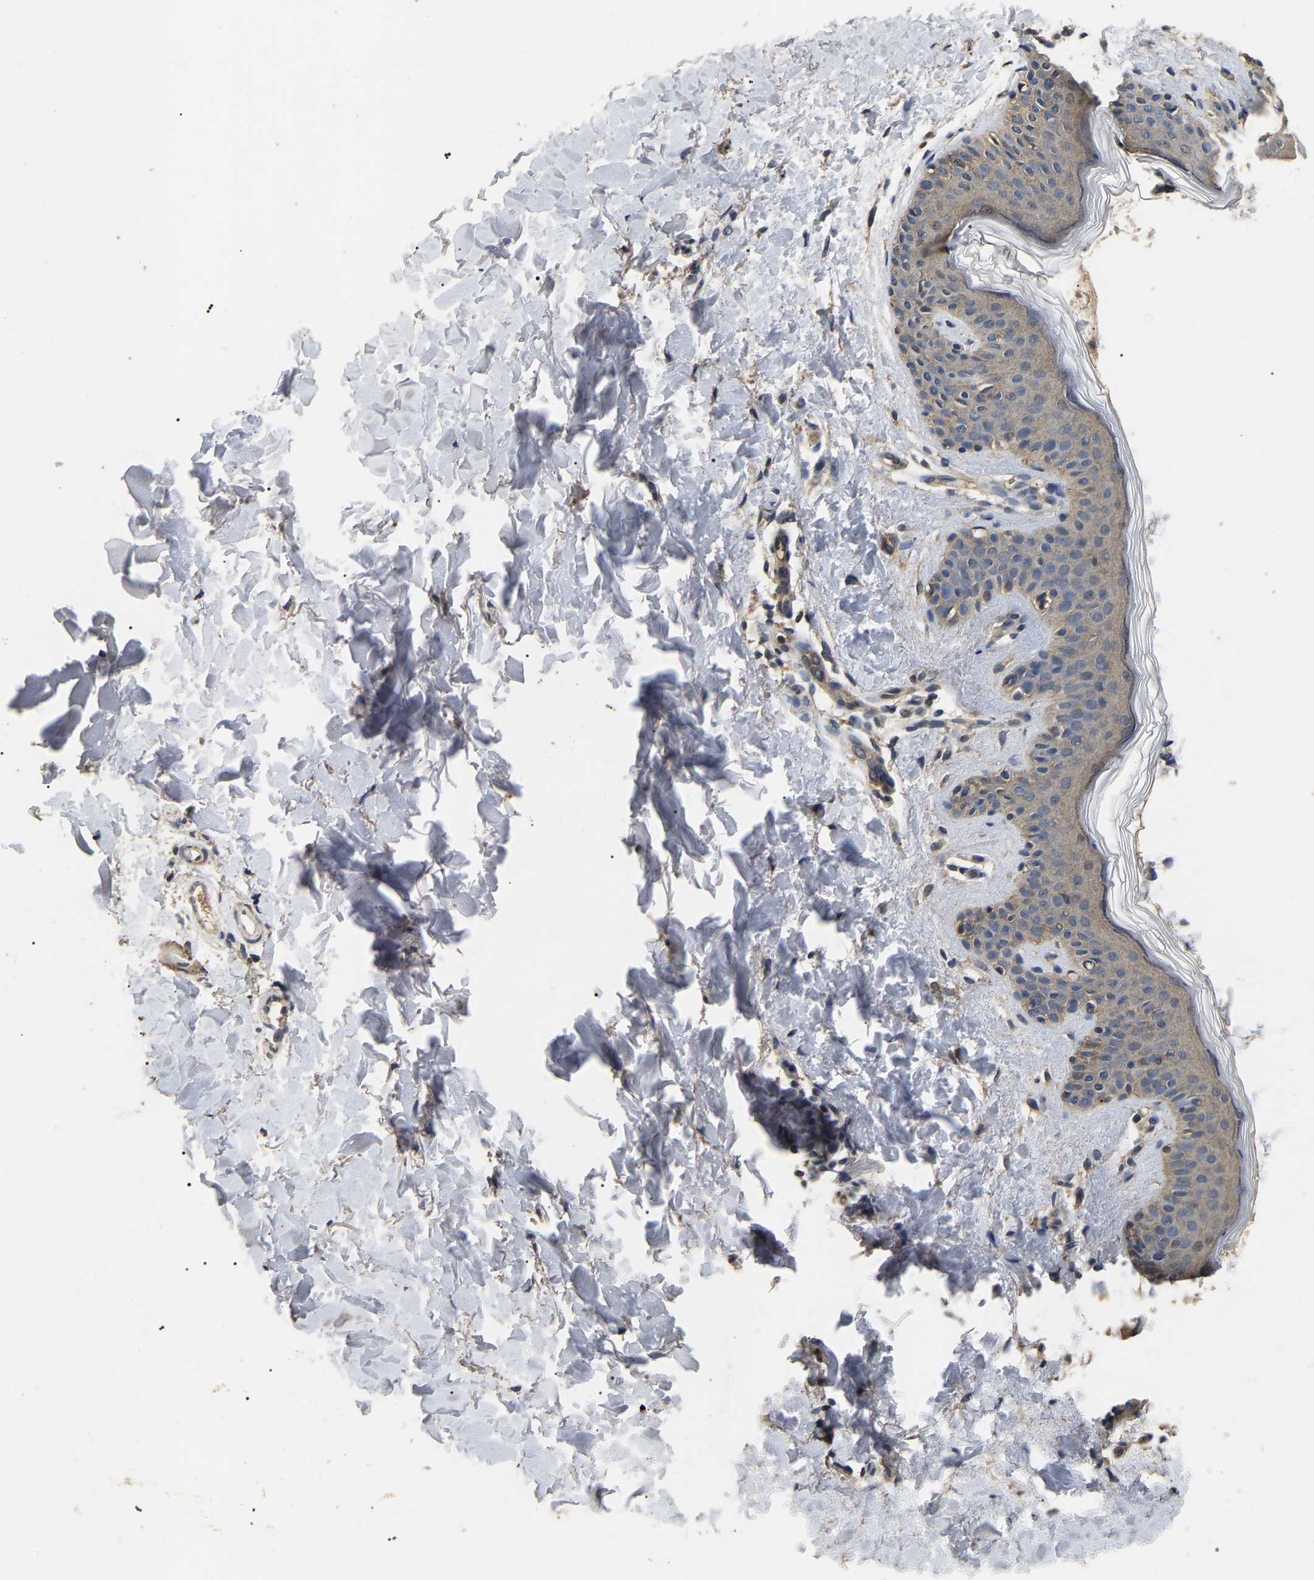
{"staining": {"intensity": "weak", "quantity": ">75%", "location": "cytoplasmic/membranous"}, "tissue": "skin", "cell_type": "Fibroblasts", "image_type": "normal", "snomed": [{"axis": "morphology", "description": "Normal tissue, NOS"}, {"axis": "topography", "description": "Skin"}], "caption": "Protein staining exhibits weak cytoplasmic/membranous expression in about >75% of fibroblasts in normal skin.", "gene": "PSMD8", "patient": {"sex": "male", "age": 40}}